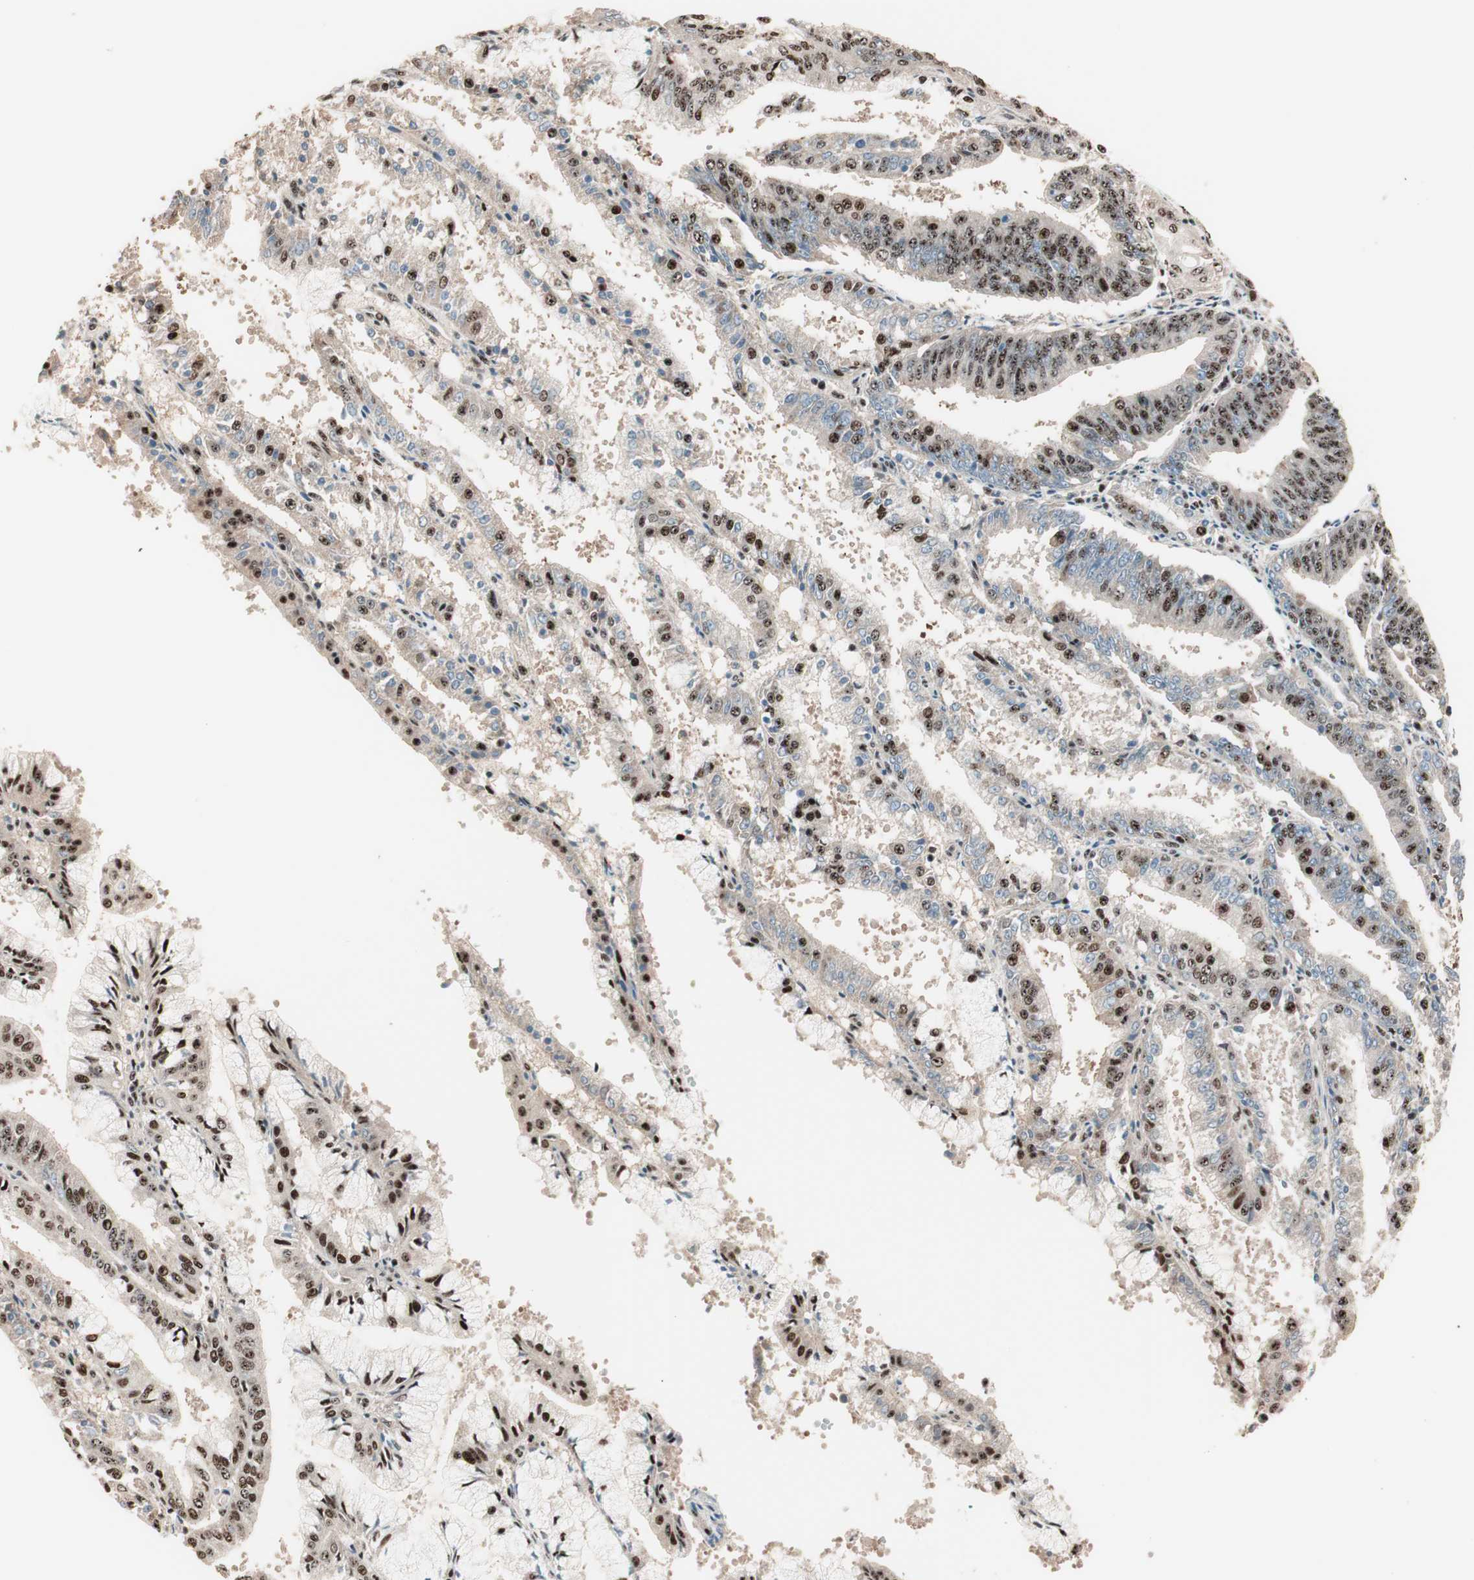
{"staining": {"intensity": "strong", "quantity": ">75%", "location": "nuclear"}, "tissue": "endometrial cancer", "cell_type": "Tumor cells", "image_type": "cancer", "snomed": [{"axis": "morphology", "description": "Adenocarcinoma, NOS"}, {"axis": "topography", "description": "Endometrium"}], "caption": "Immunohistochemical staining of human endometrial cancer (adenocarcinoma) reveals high levels of strong nuclear protein positivity in approximately >75% of tumor cells.", "gene": "NR5A2", "patient": {"sex": "female", "age": 63}}